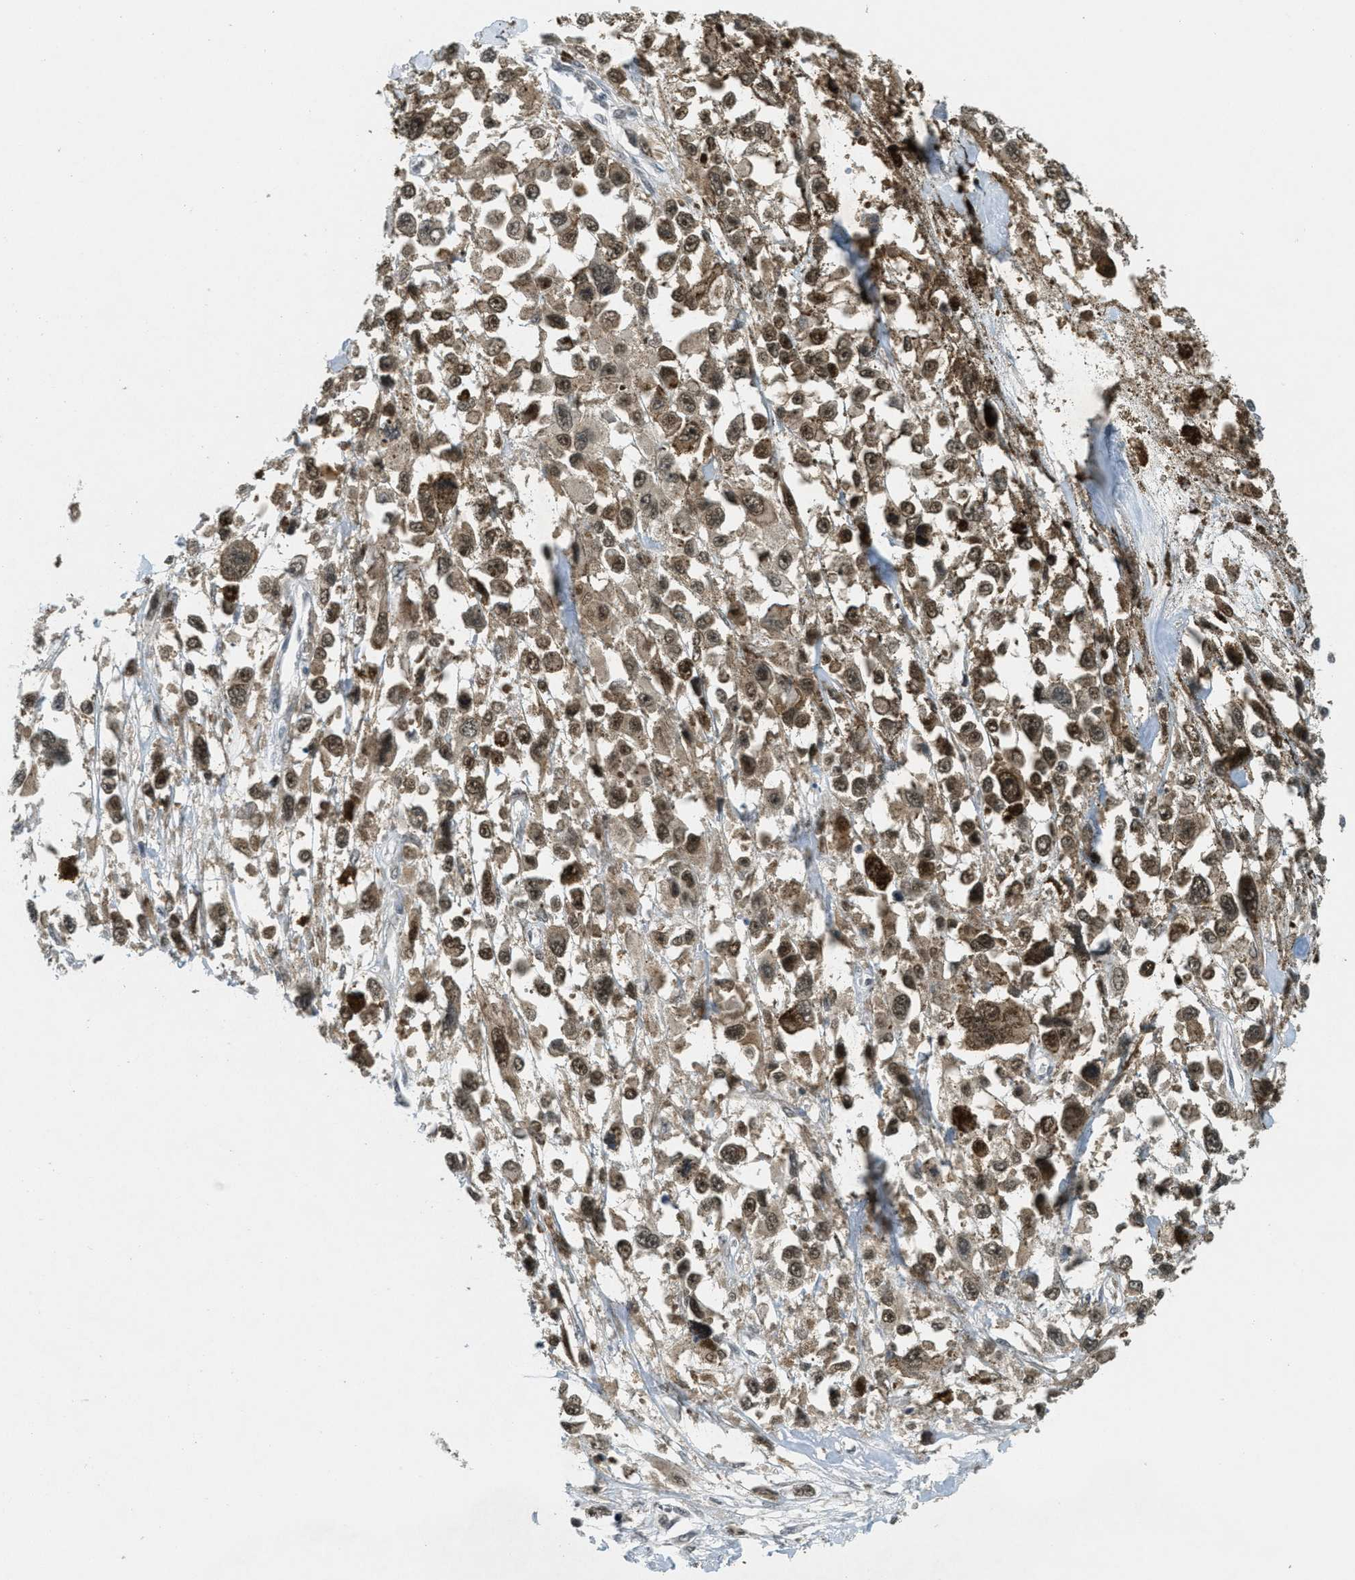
{"staining": {"intensity": "moderate", "quantity": ">75%", "location": "cytoplasmic/membranous,nuclear"}, "tissue": "melanoma", "cell_type": "Tumor cells", "image_type": "cancer", "snomed": [{"axis": "morphology", "description": "Malignant melanoma, Metastatic site"}, {"axis": "topography", "description": "Lymph node"}], "caption": "About >75% of tumor cells in malignant melanoma (metastatic site) display moderate cytoplasmic/membranous and nuclear protein positivity as visualized by brown immunohistochemical staining.", "gene": "DNAJB1", "patient": {"sex": "male", "age": 59}}